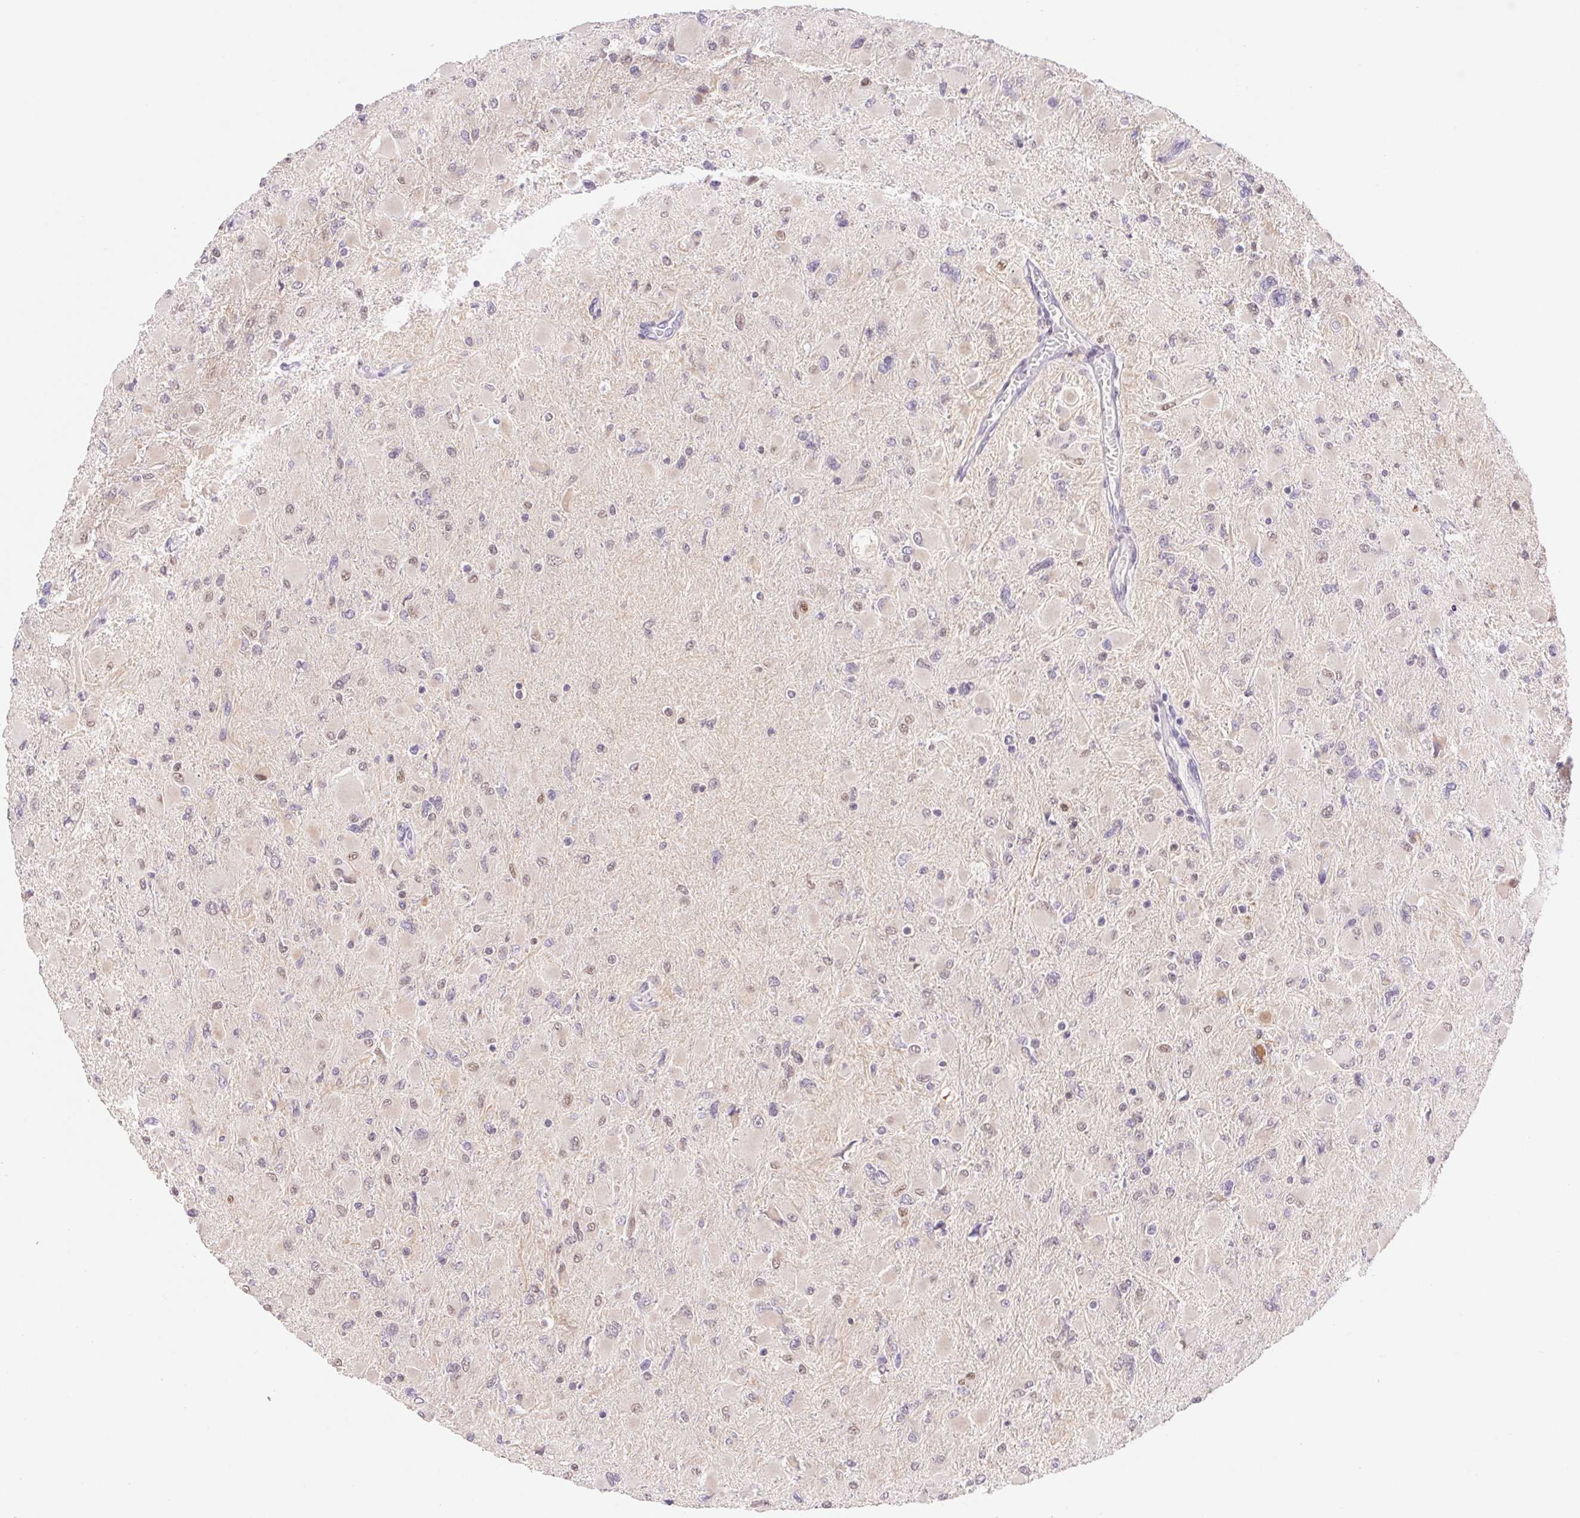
{"staining": {"intensity": "negative", "quantity": "none", "location": "none"}, "tissue": "glioma", "cell_type": "Tumor cells", "image_type": "cancer", "snomed": [{"axis": "morphology", "description": "Glioma, malignant, High grade"}, {"axis": "topography", "description": "Cerebral cortex"}], "caption": "IHC of malignant glioma (high-grade) reveals no expression in tumor cells.", "gene": "L3MBTL4", "patient": {"sex": "female", "age": 36}}